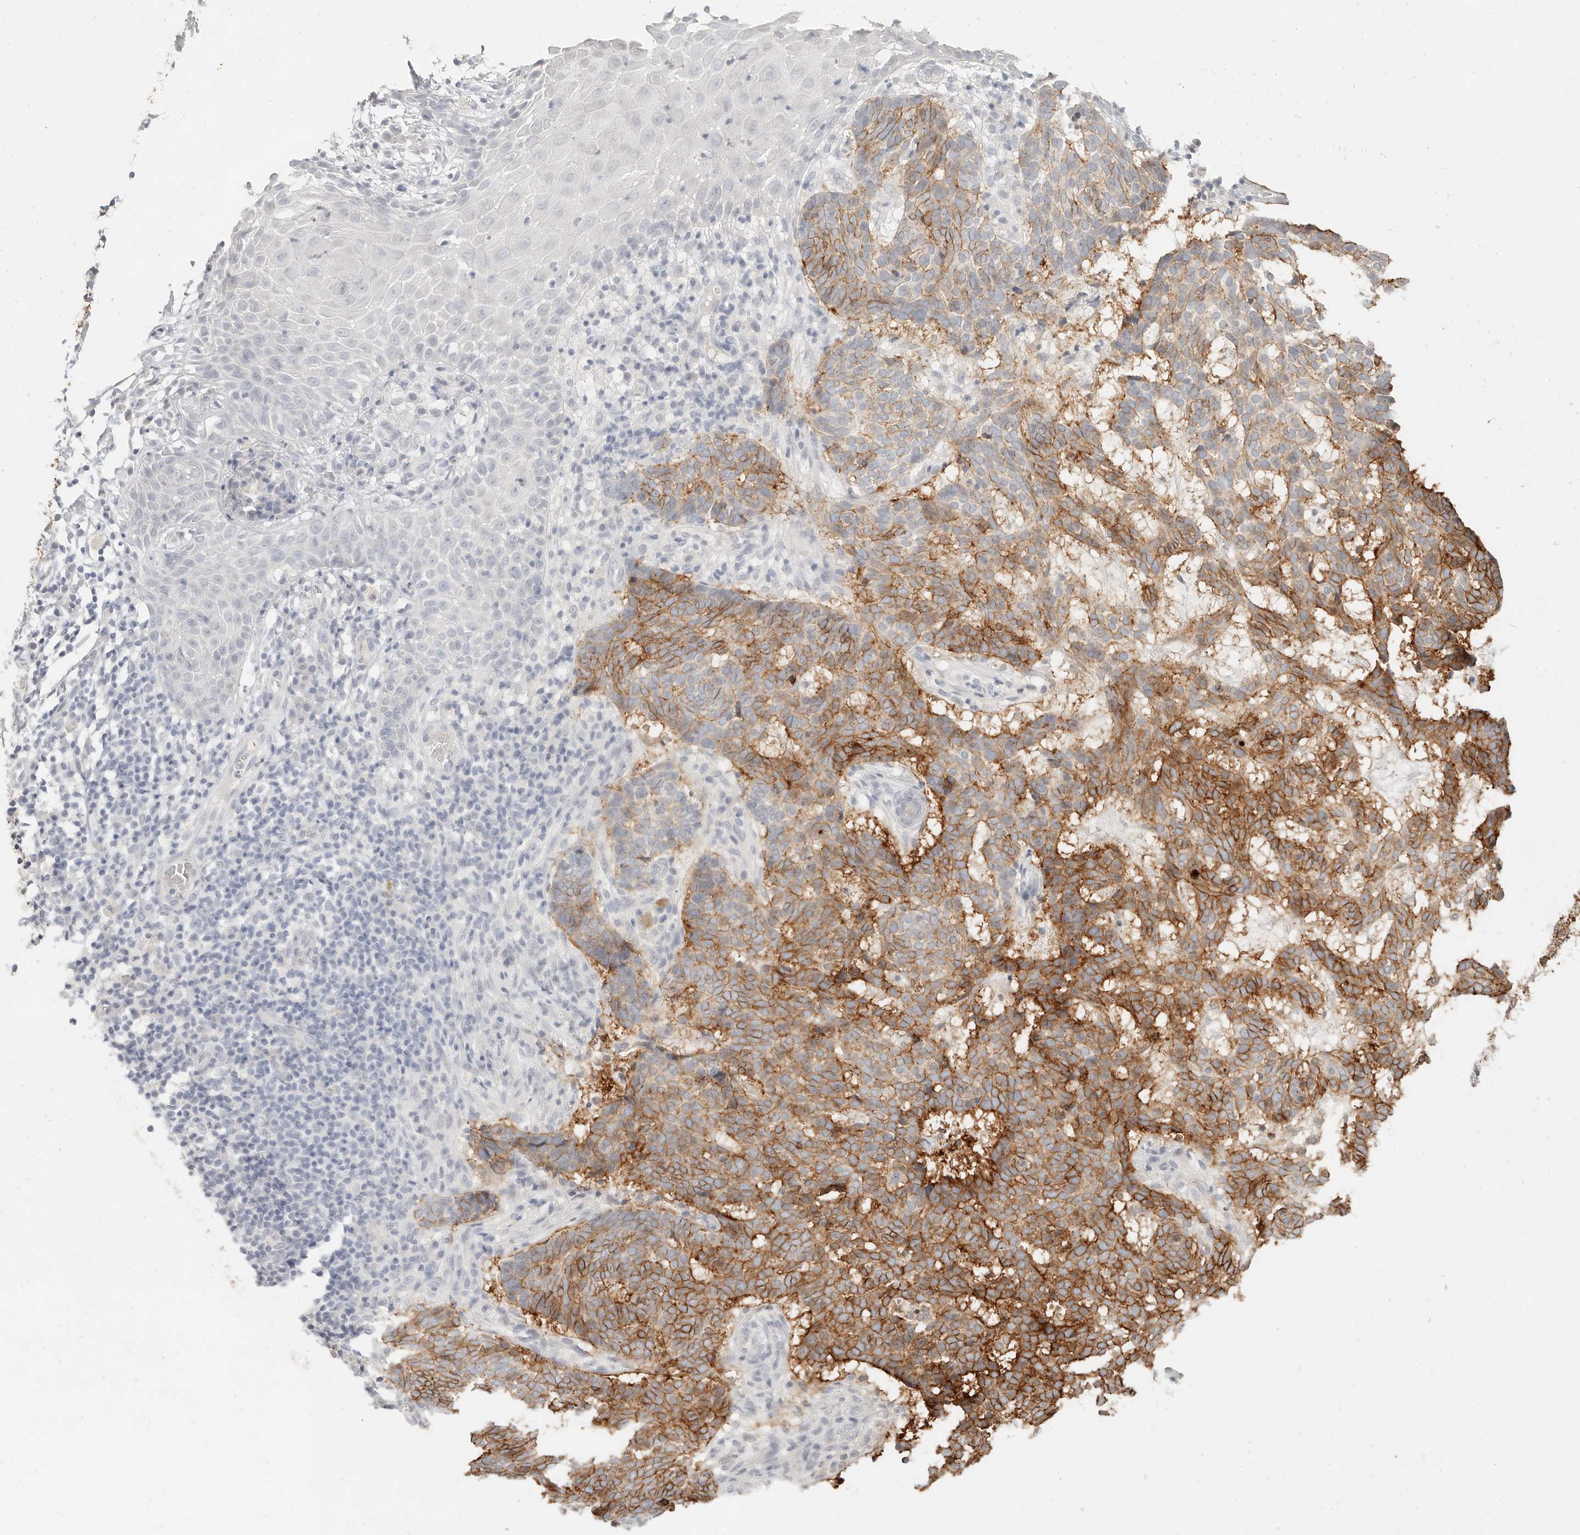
{"staining": {"intensity": "moderate", "quantity": ">75%", "location": "cytoplasmic/membranous"}, "tissue": "skin cancer", "cell_type": "Tumor cells", "image_type": "cancer", "snomed": [{"axis": "morphology", "description": "Basal cell carcinoma"}, {"axis": "topography", "description": "Skin"}], "caption": "The micrograph shows staining of skin basal cell carcinoma, revealing moderate cytoplasmic/membranous protein positivity (brown color) within tumor cells.", "gene": "EPCAM", "patient": {"sex": "male", "age": 85}}